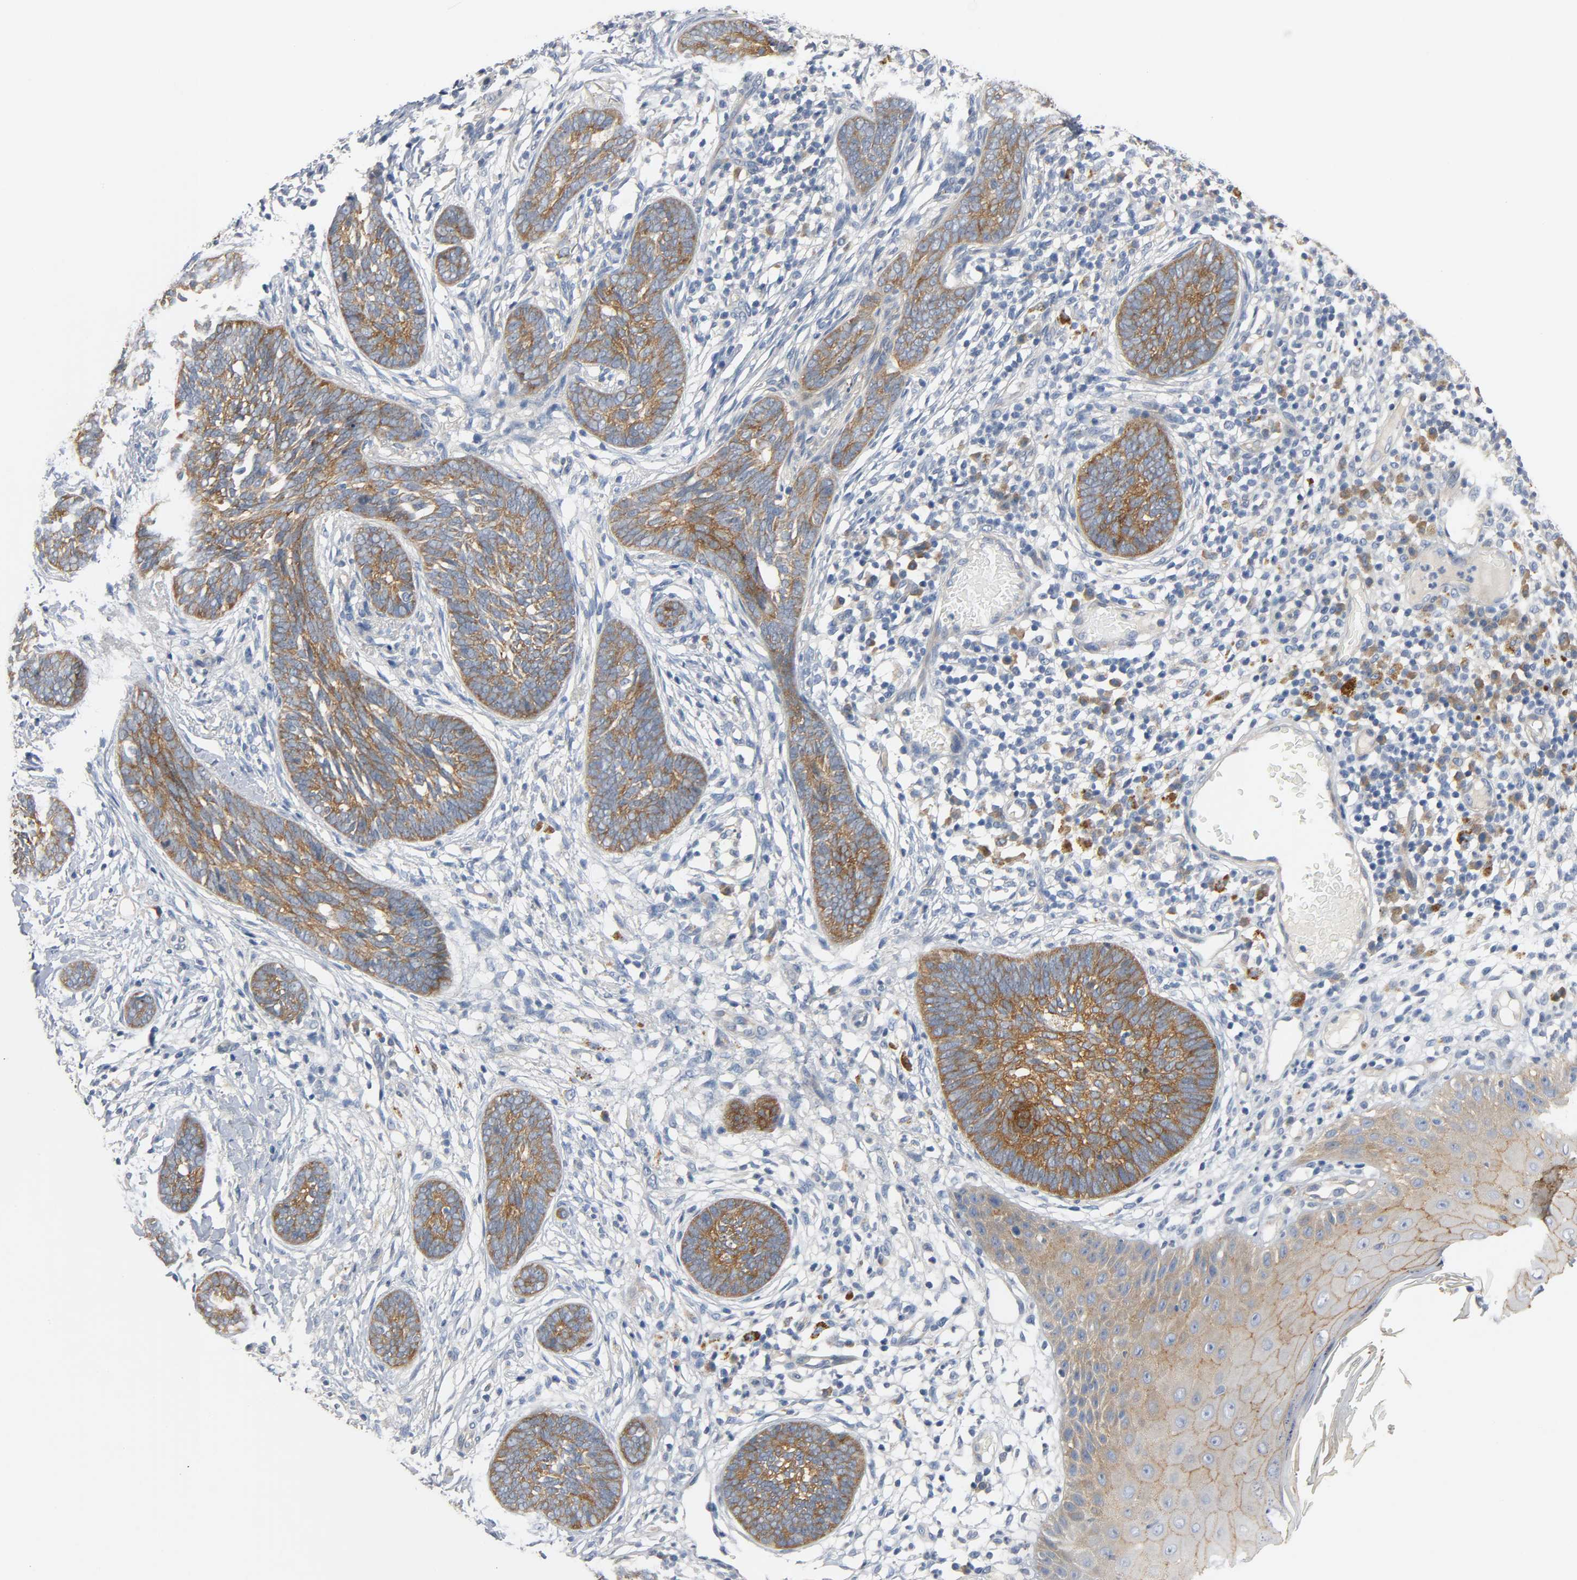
{"staining": {"intensity": "strong", "quantity": ">75%", "location": "cytoplasmic/membranous"}, "tissue": "skin cancer", "cell_type": "Tumor cells", "image_type": "cancer", "snomed": [{"axis": "morphology", "description": "Normal tissue, NOS"}, {"axis": "morphology", "description": "Basal cell carcinoma"}, {"axis": "topography", "description": "Skin"}], "caption": "Immunohistochemical staining of skin cancer (basal cell carcinoma) displays strong cytoplasmic/membranous protein staining in approximately >75% of tumor cells. (brown staining indicates protein expression, while blue staining denotes nuclei).", "gene": "ARPC1A", "patient": {"sex": "male", "age": 87}}